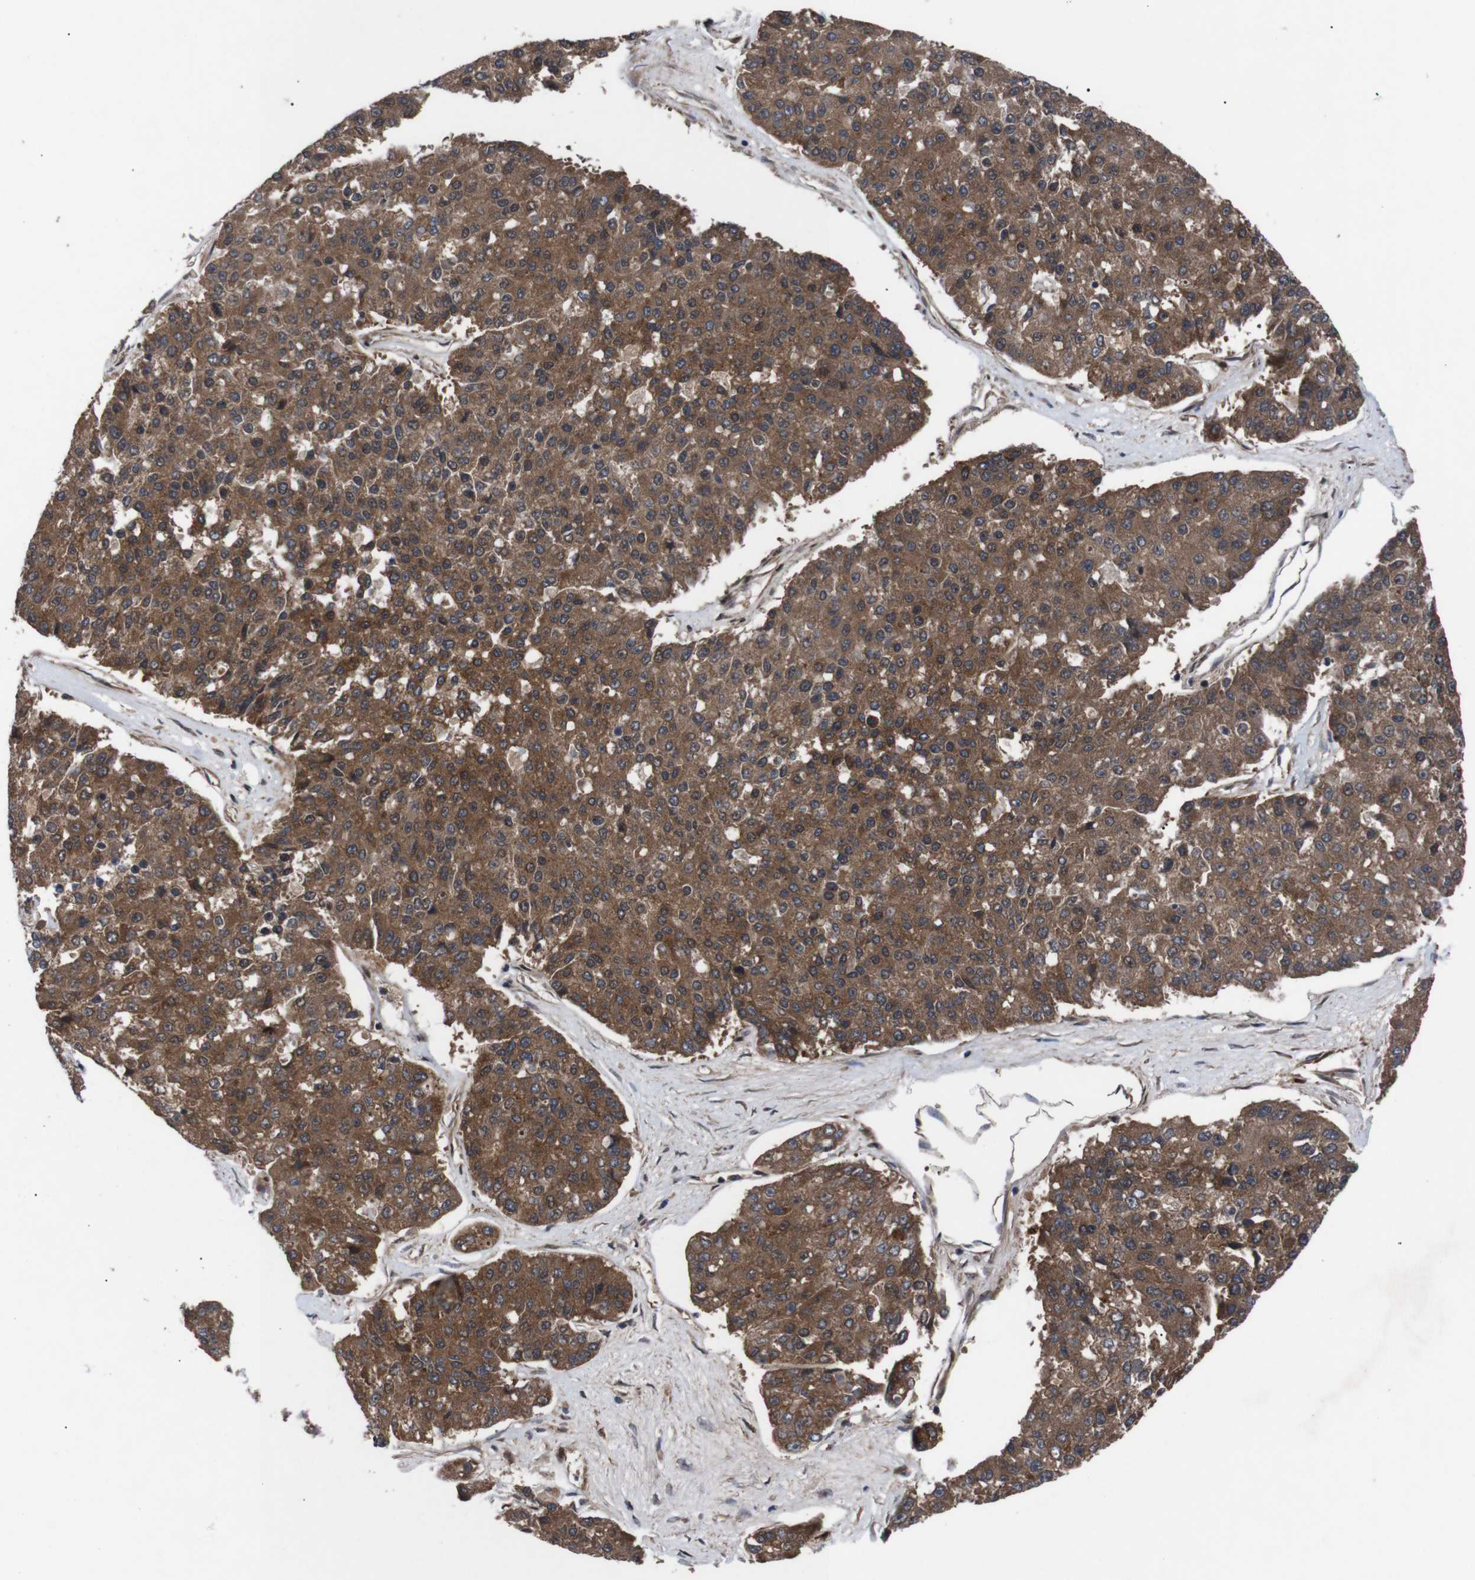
{"staining": {"intensity": "moderate", "quantity": ">75%", "location": "cytoplasmic/membranous"}, "tissue": "pancreatic cancer", "cell_type": "Tumor cells", "image_type": "cancer", "snomed": [{"axis": "morphology", "description": "Adenocarcinoma, NOS"}, {"axis": "topography", "description": "Pancreas"}], "caption": "Adenocarcinoma (pancreatic) stained with immunohistochemistry reveals moderate cytoplasmic/membranous staining in about >75% of tumor cells. The protein of interest is shown in brown color, while the nuclei are stained blue.", "gene": "PAWR", "patient": {"sex": "male", "age": 50}}